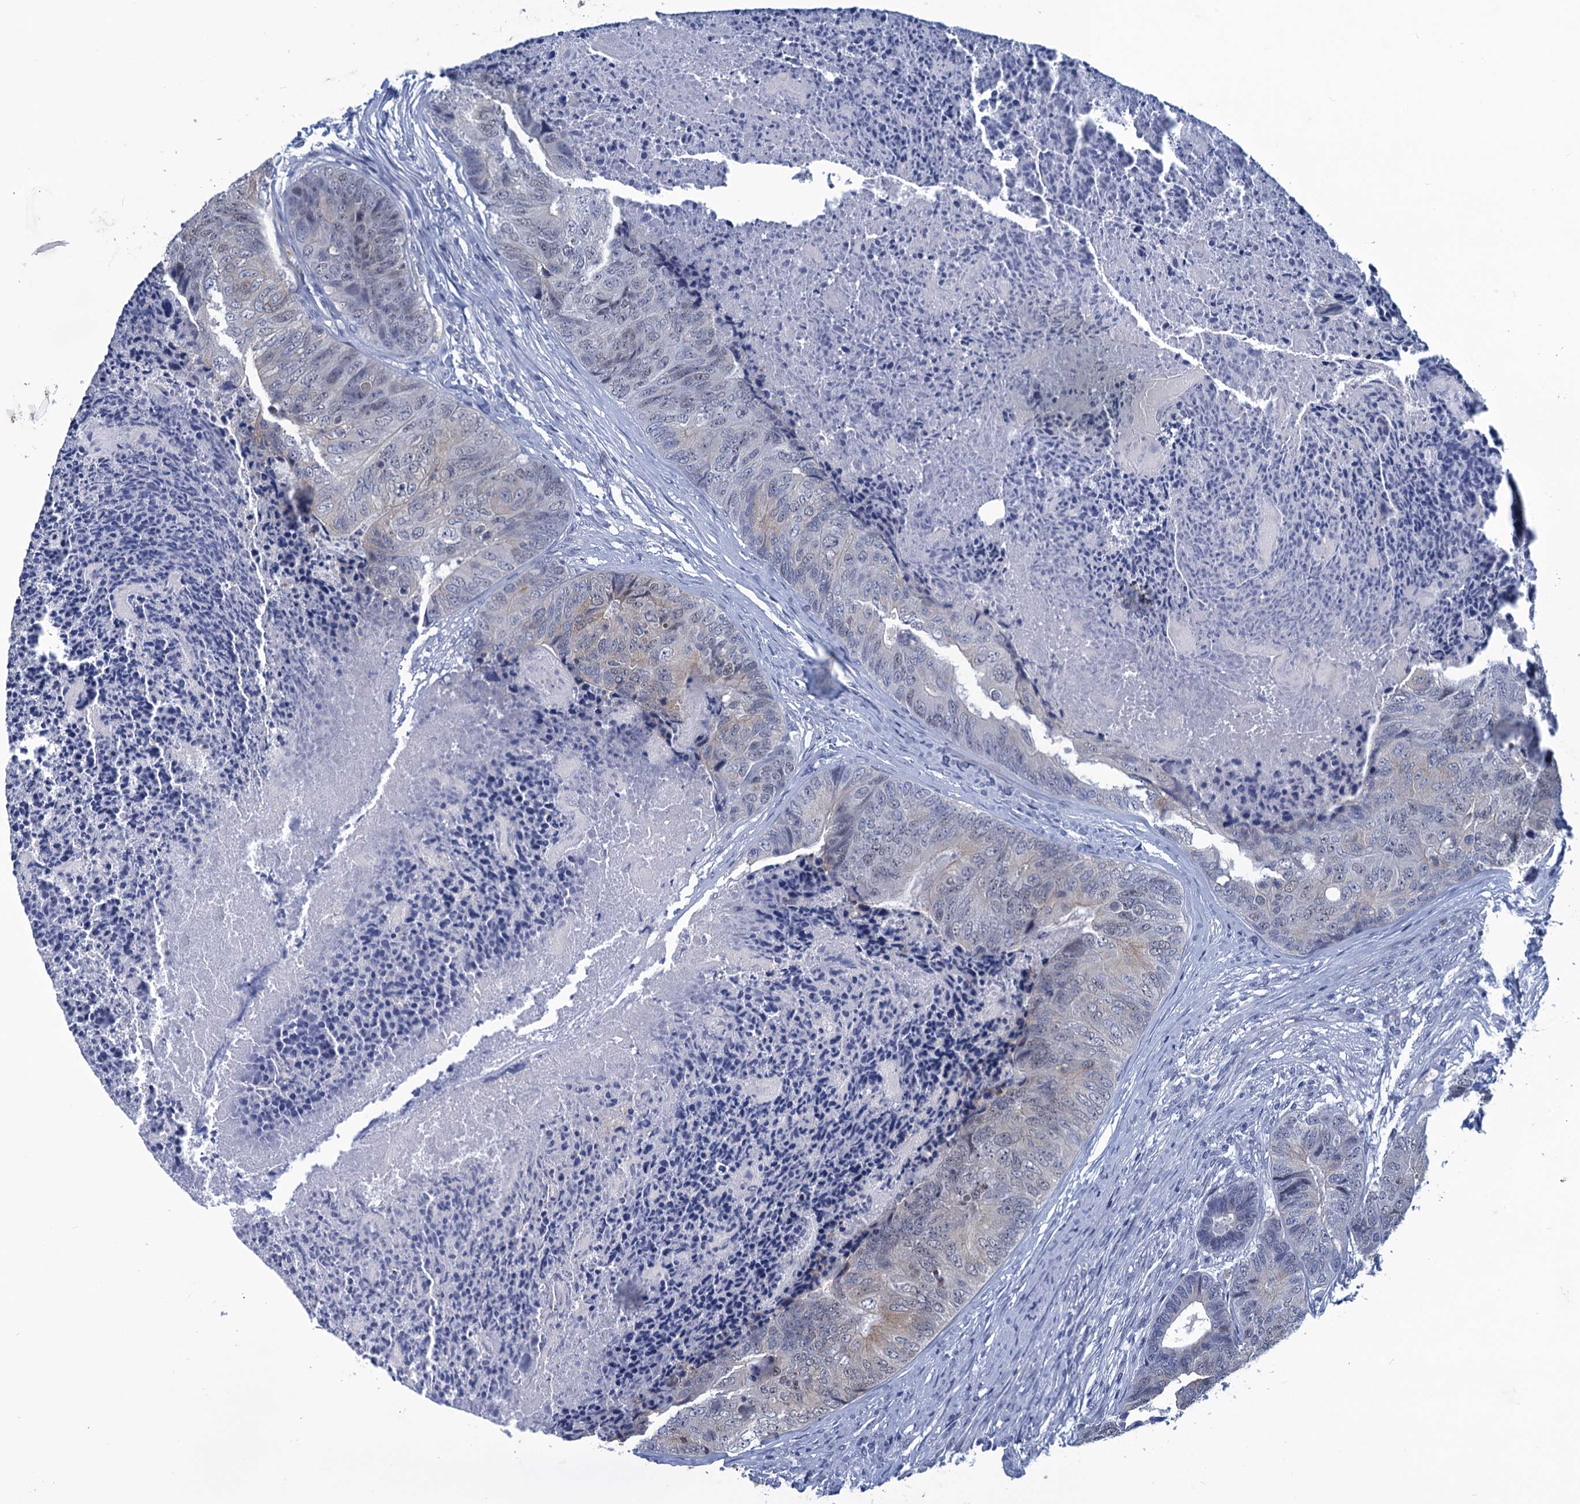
{"staining": {"intensity": "weak", "quantity": "<25%", "location": "cytoplasmic/membranous"}, "tissue": "colorectal cancer", "cell_type": "Tumor cells", "image_type": "cancer", "snomed": [{"axis": "morphology", "description": "Adenocarcinoma, NOS"}, {"axis": "topography", "description": "Colon"}], "caption": "IHC of colorectal cancer exhibits no positivity in tumor cells.", "gene": "GINS3", "patient": {"sex": "female", "age": 67}}